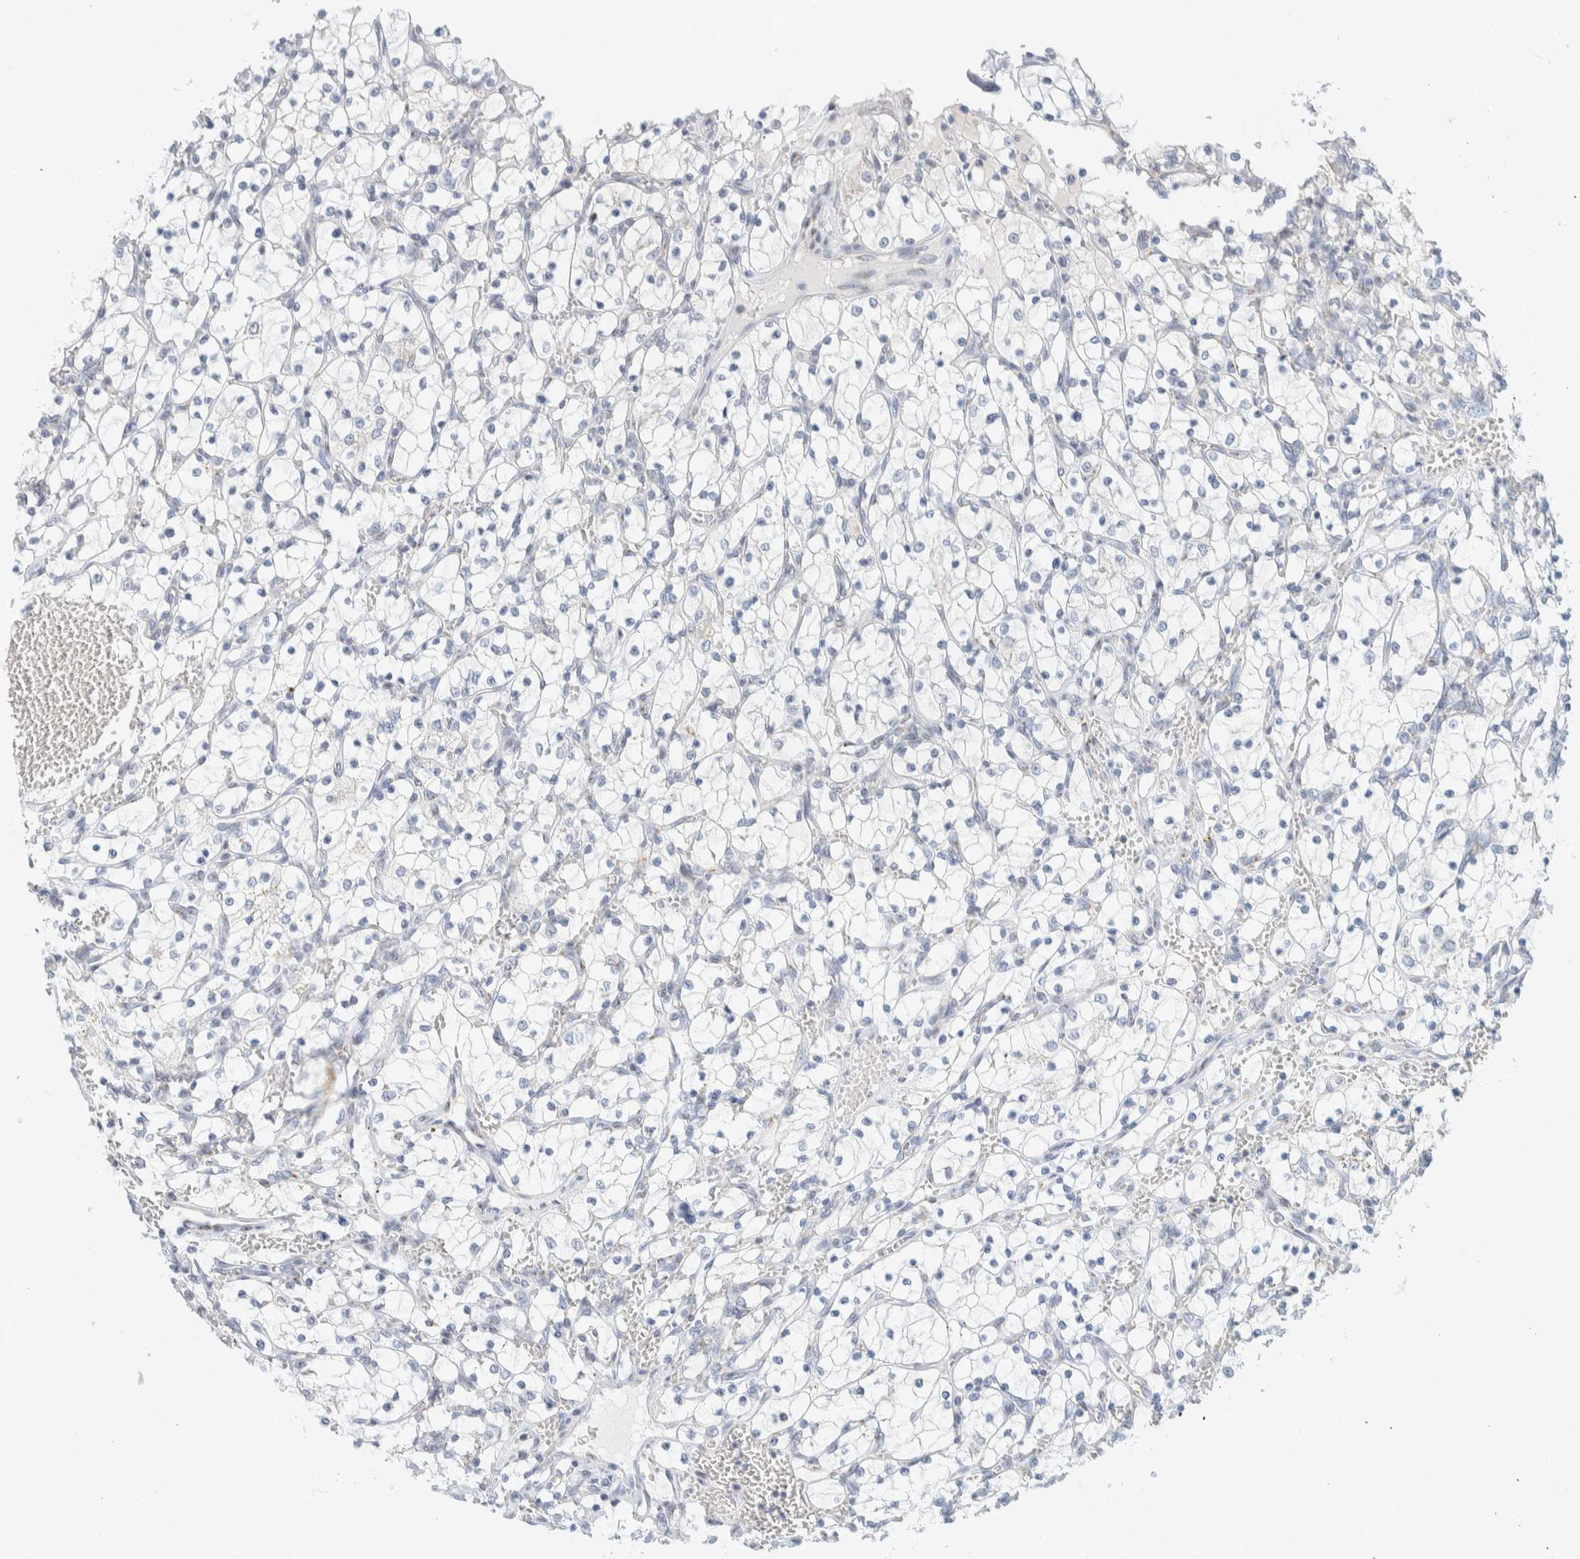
{"staining": {"intensity": "negative", "quantity": "none", "location": "none"}, "tissue": "renal cancer", "cell_type": "Tumor cells", "image_type": "cancer", "snomed": [{"axis": "morphology", "description": "Adenocarcinoma, NOS"}, {"axis": "topography", "description": "Kidney"}], "caption": "The image exhibits no staining of tumor cells in renal adenocarcinoma. (DAB IHC, high magnification).", "gene": "SPNS3", "patient": {"sex": "female", "age": 69}}